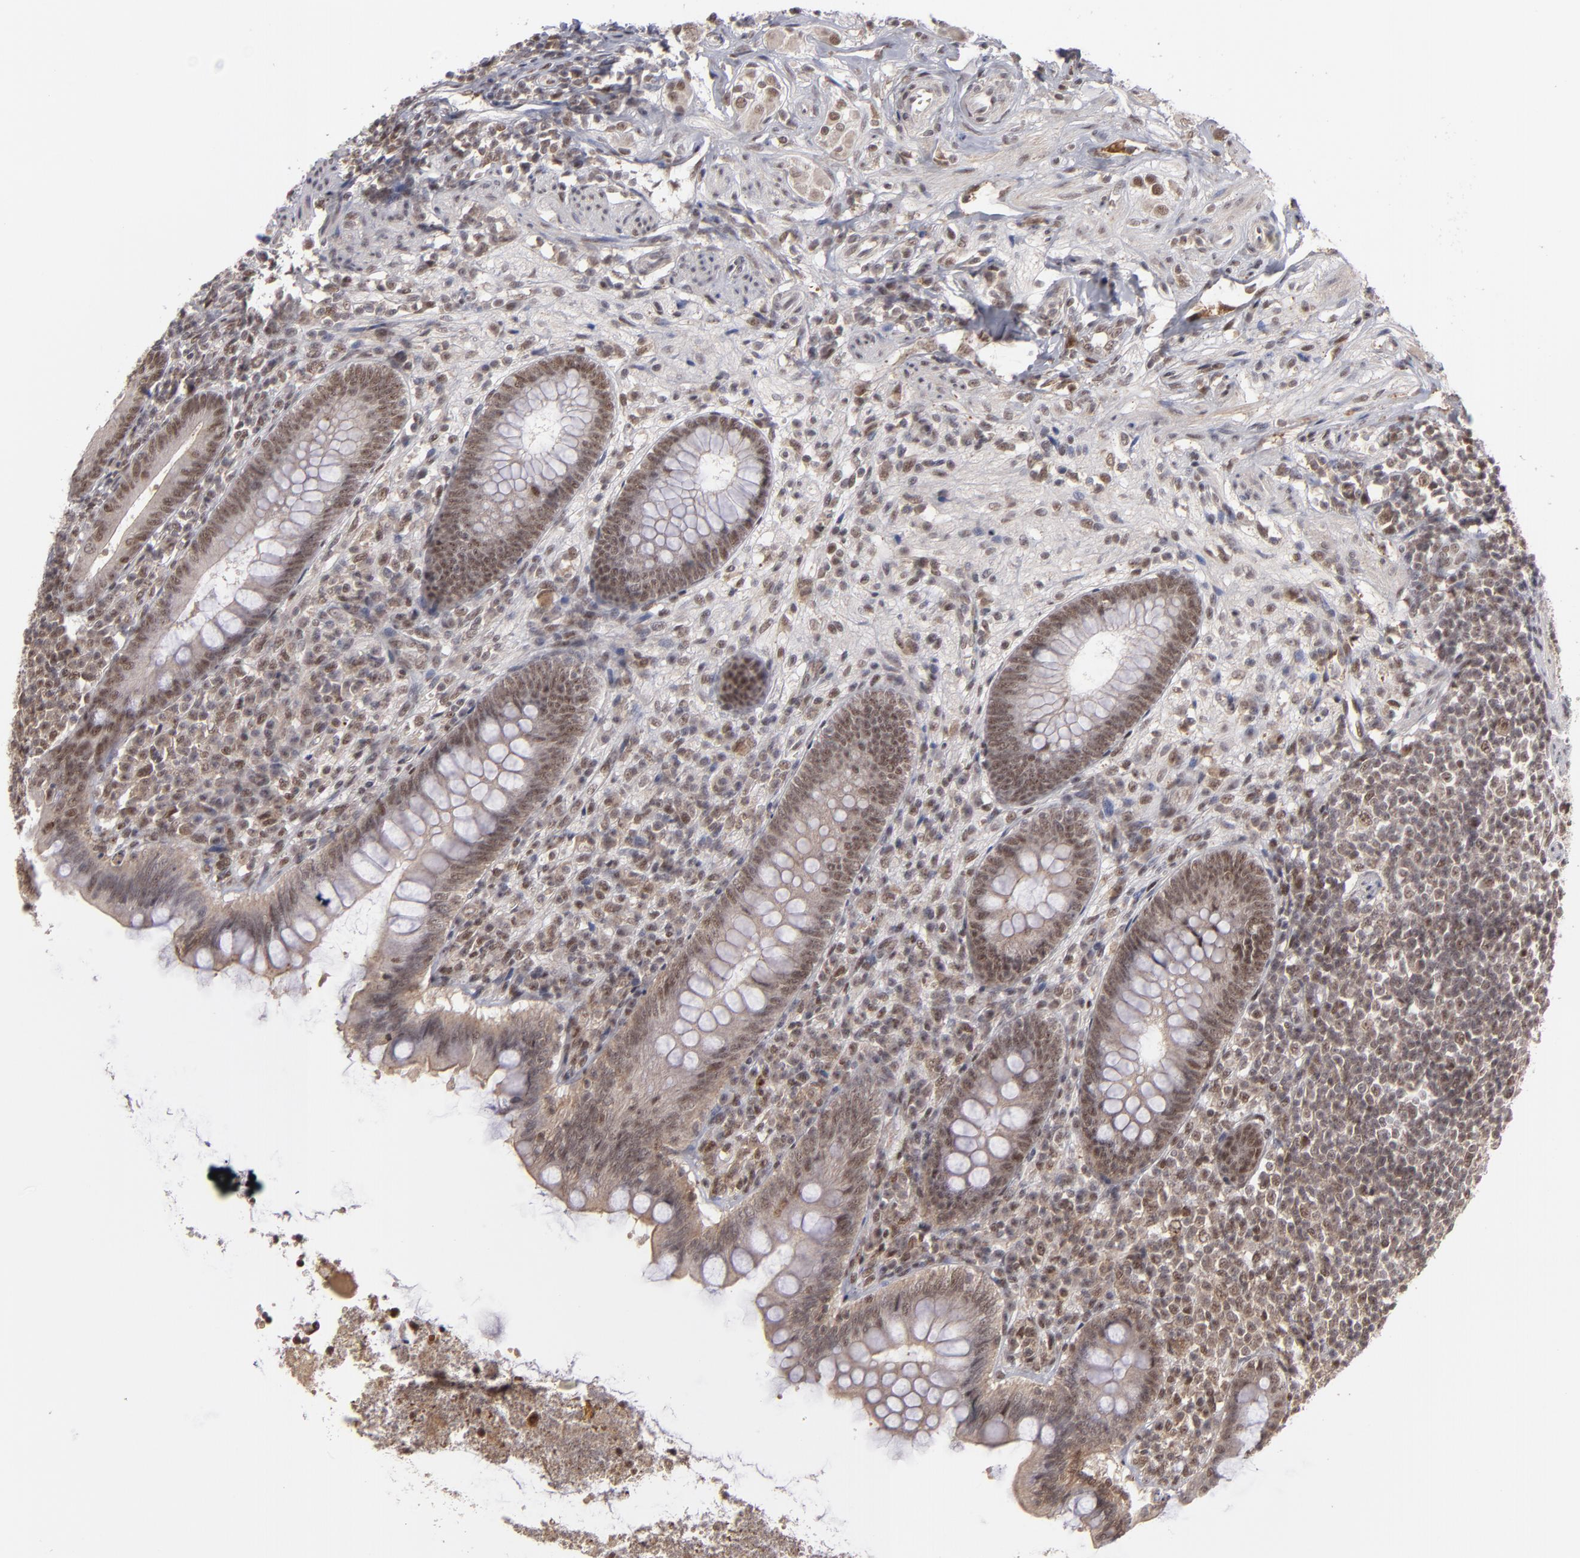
{"staining": {"intensity": "moderate", "quantity": ">75%", "location": "nuclear"}, "tissue": "appendix", "cell_type": "Glandular cells", "image_type": "normal", "snomed": [{"axis": "morphology", "description": "Normal tissue, NOS"}, {"axis": "topography", "description": "Appendix"}], "caption": "This is an image of IHC staining of unremarkable appendix, which shows moderate positivity in the nuclear of glandular cells.", "gene": "ZNF234", "patient": {"sex": "female", "age": 66}}